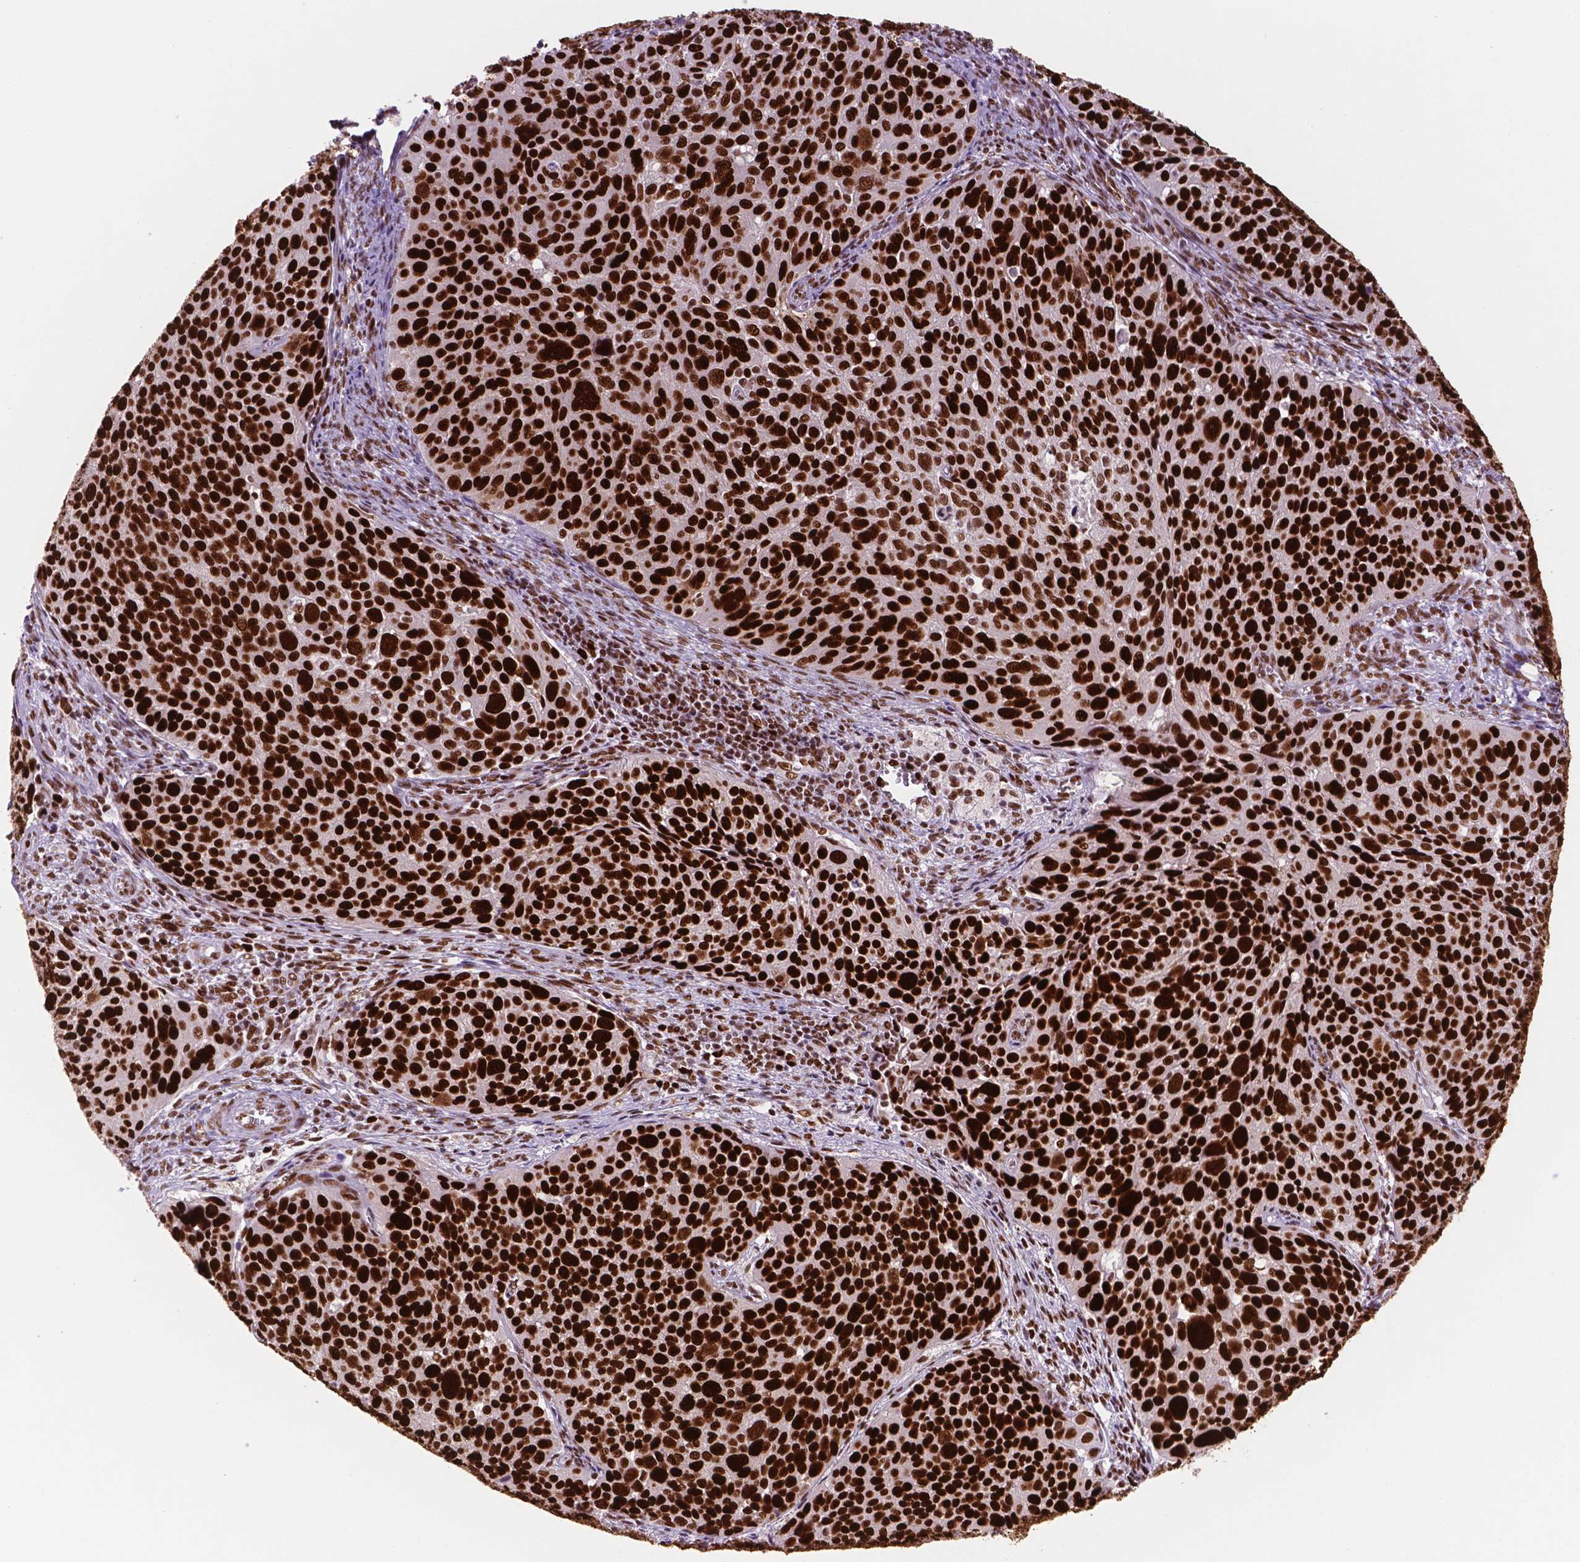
{"staining": {"intensity": "strong", "quantity": ">75%", "location": "nuclear"}, "tissue": "cervical cancer", "cell_type": "Tumor cells", "image_type": "cancer", "snomed": [{"axis": "morphology", "description": "Squamous cell carcinoma, NOS"}, {"axis": "topography", "description": "Cervix"}], "caption": "Strong nuclear positivity is seen in approximately >75% of tumor cells in cervical cancer.", "gene": "MSH6", "patient": {"sex": "female", "age": 39}}